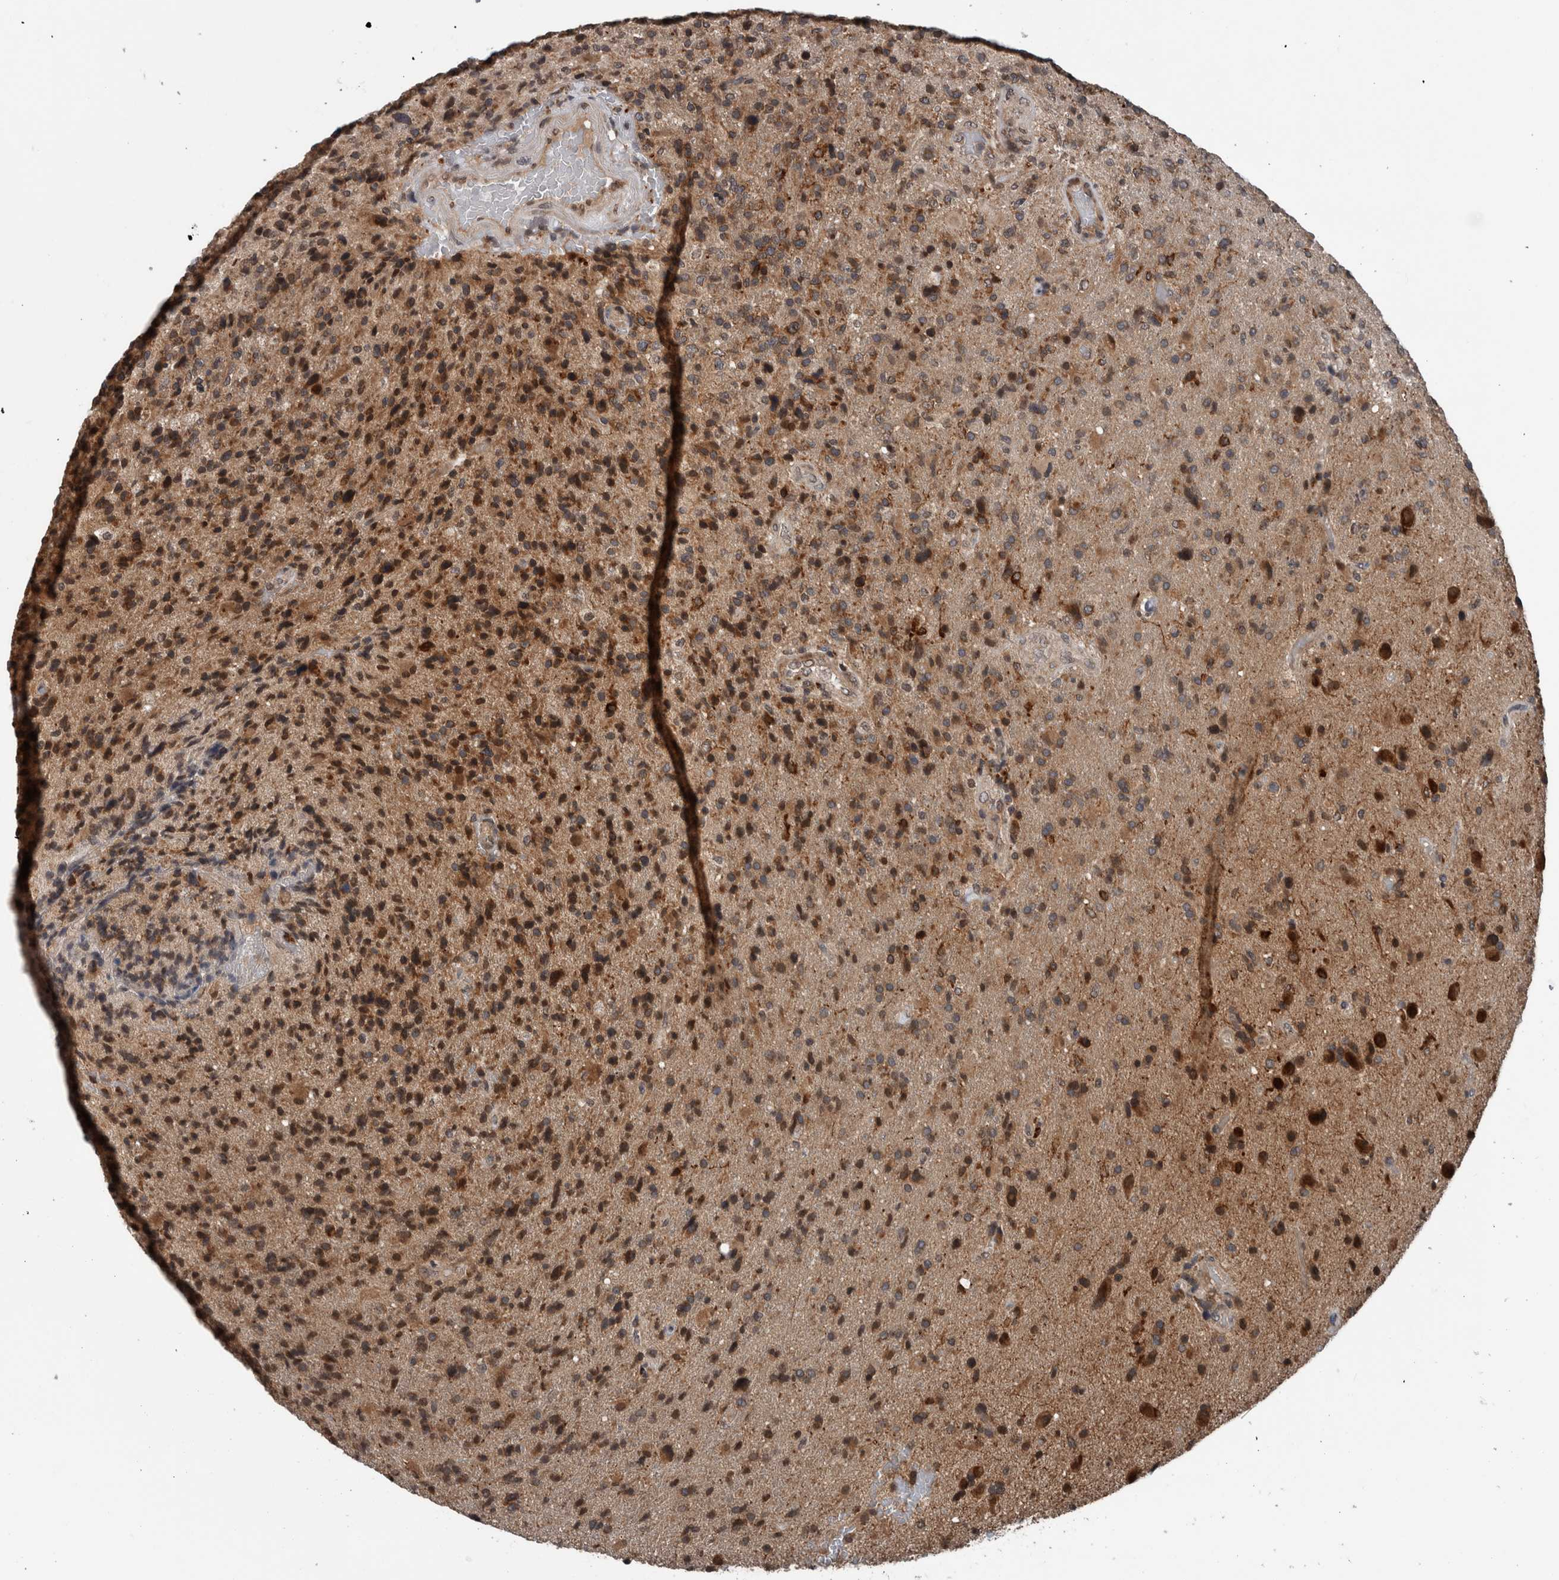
{"staining": {"intensity": "moderate", "quantity": ">75%", "location": "cytoplasmic/membranous,nuclear"}, "tissue": "glioma", "cell_type": "Tumor cells", "image_type": "cancer", "snomed": [{"axis": "morphology", "description": "Glioma, malignant, High grade"}, {"axis": "topography", "description": "Brain"}], "caption": "Protein expression analysis of human glioma reveals moderate cytoplasmic/membranous and nuclear staining in about >75% of tumor cells.", "gene": "ENY2", "patient": {"sex": "male", "age": 72}}